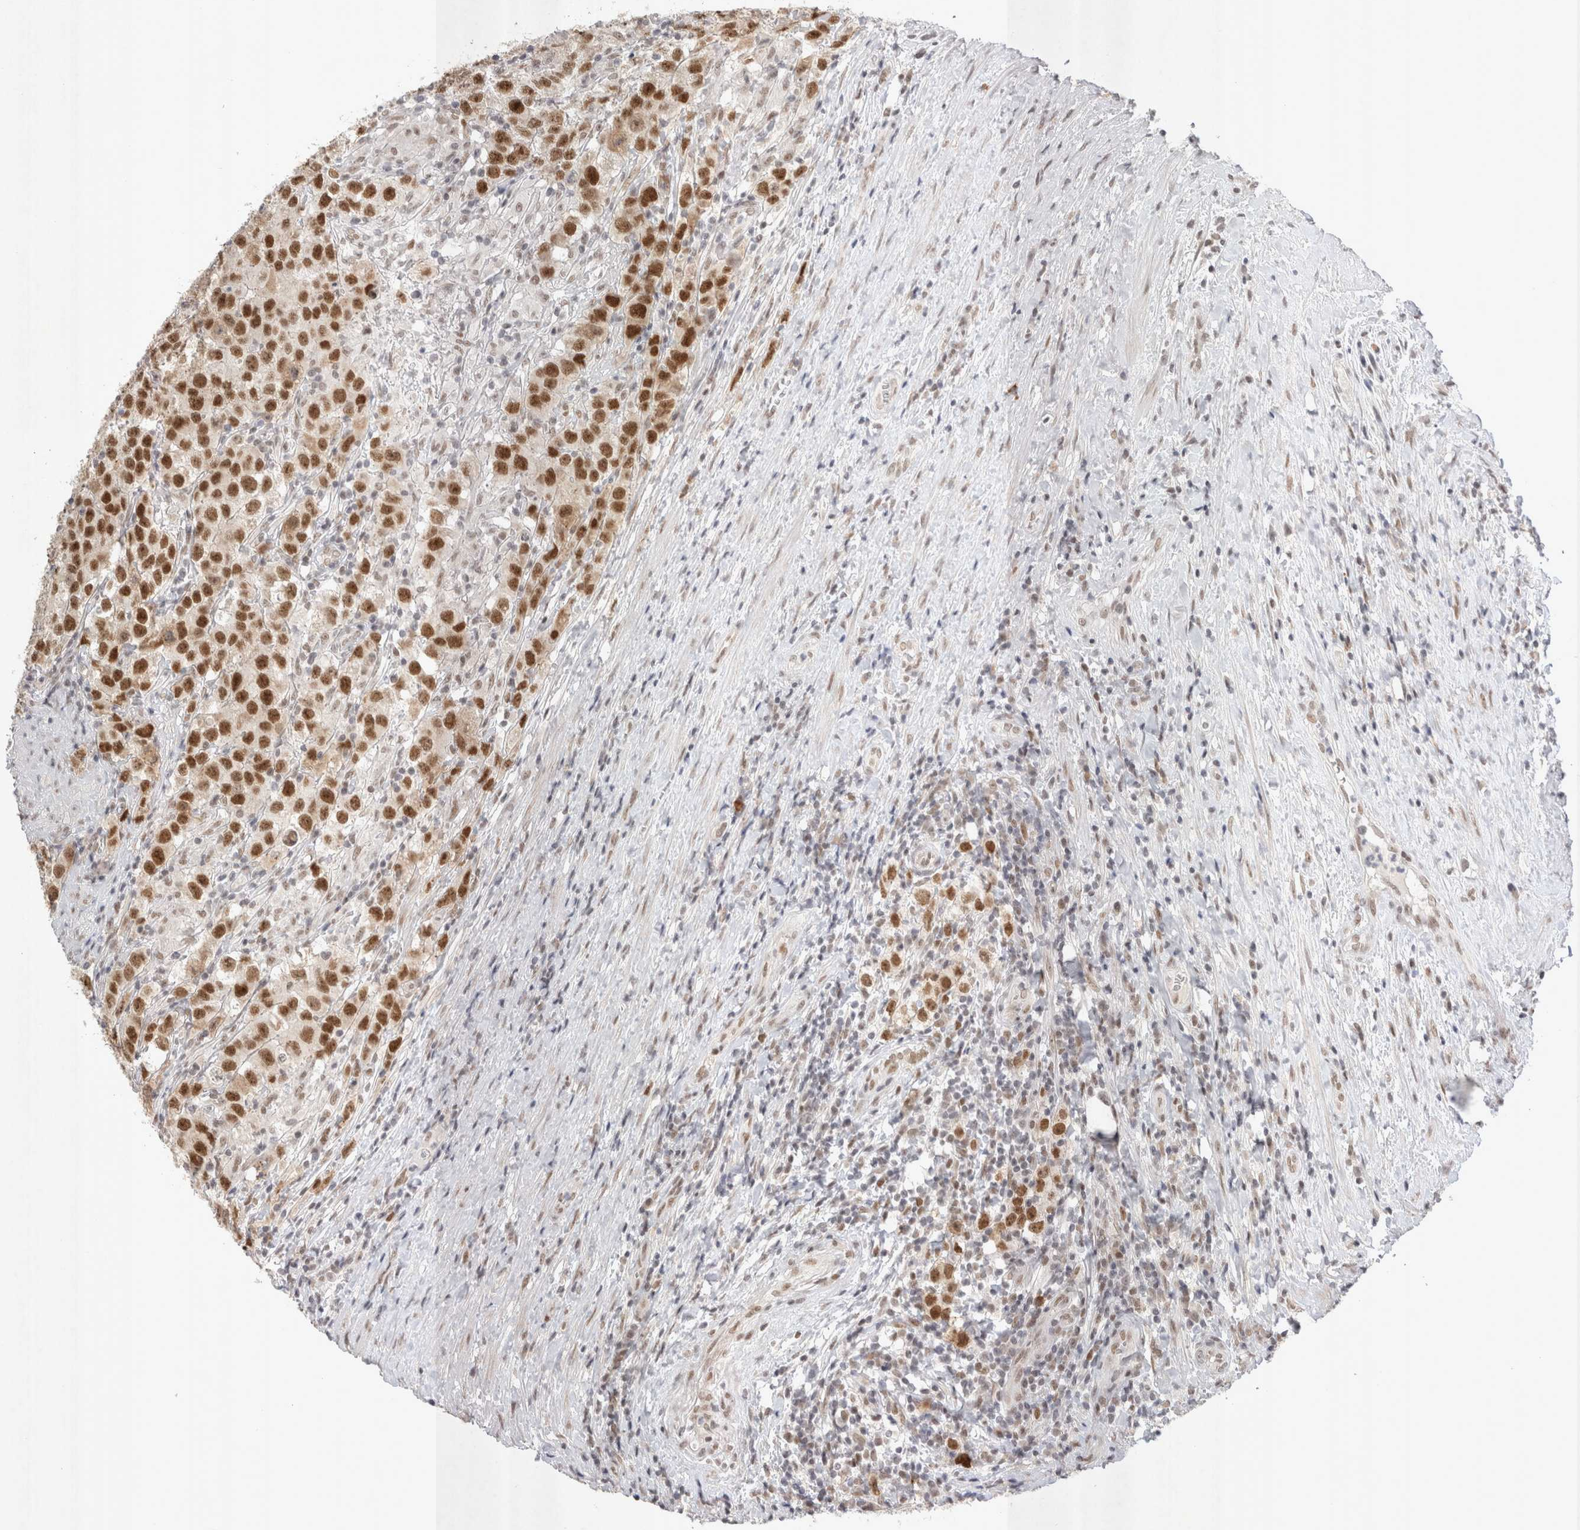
{"staining": {"intensity": "strong", "quantity": ">75%", "location": "nuclear"}, "tissue": "testis cancer", "cell_type": "Tumor cells", "image_type": "cancer", "snomed": [{"axis": "morphology", "description": "Seminoma, NOS"}, {"axis": "morphology", "description": "Carcinoma, Embryonal, NOS"}, {"axis": "topography", "description": "Testis"}], "caption": "Immunohistochemistry (IHC) of testis seminoma demonstrates high levels of strong nuclear expression in about >75% of tumor cells.", "gene": "RECQL4", "patient": {"sex": "male", "age": 43}}